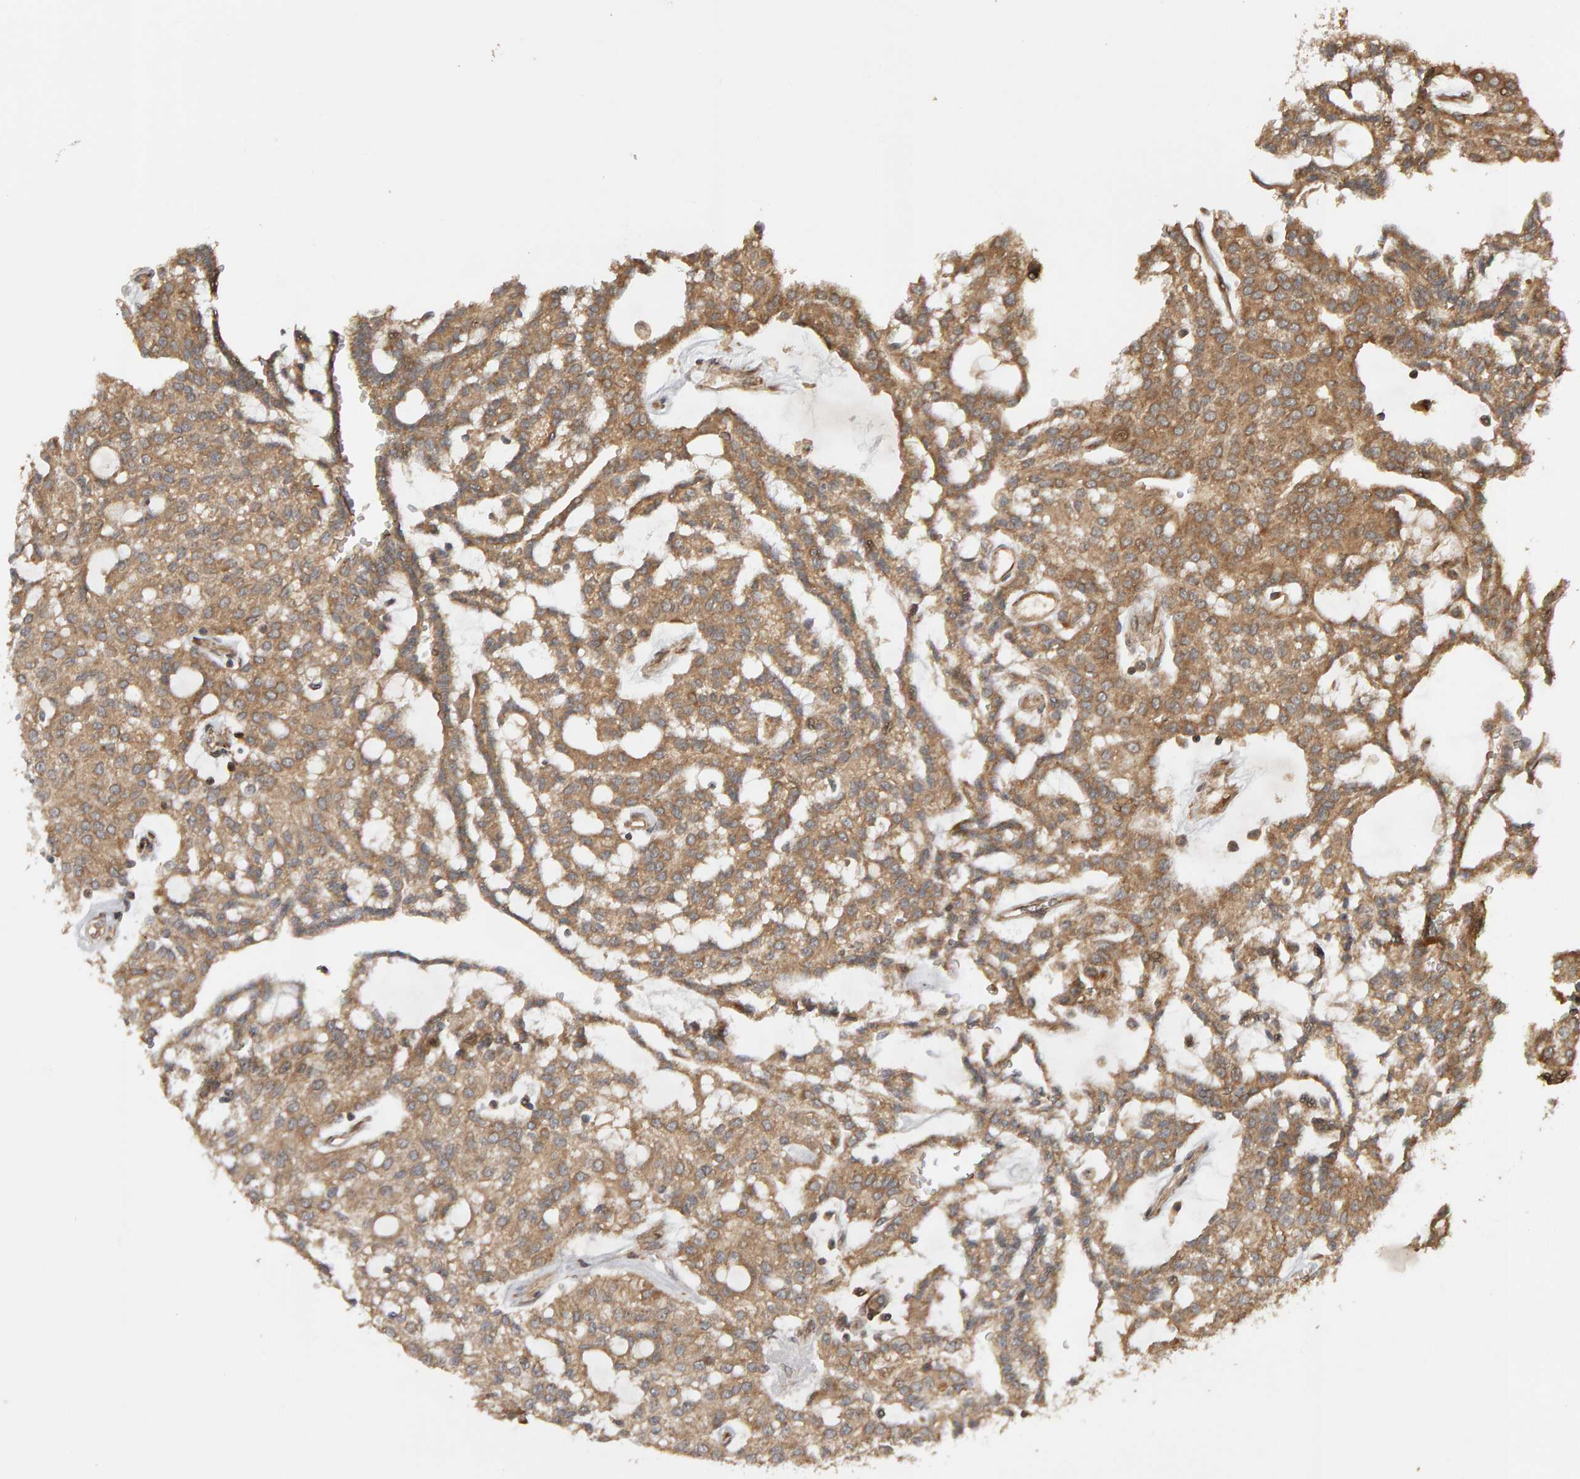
{"staining": {"intensity": "moderate", "quantity": ">75%", "location": "cytoplasmic/membranous"}, "tissue": "renal cancer", "cell_type": "Tumor cells", "image_type": "cancer", "snomed": [{"axis": "morphology", "description": "Adenocarcinoma, NOS"}, {"axis": "topography", "description": "Kidney"}], "caption": "Moderate cytoplasmic/membranous expression is present in about >75% of tumor cells in adenocarcinoma (renal).", "gene": "ZFAND1", "patient": {"sex": "male", "age": 63}}